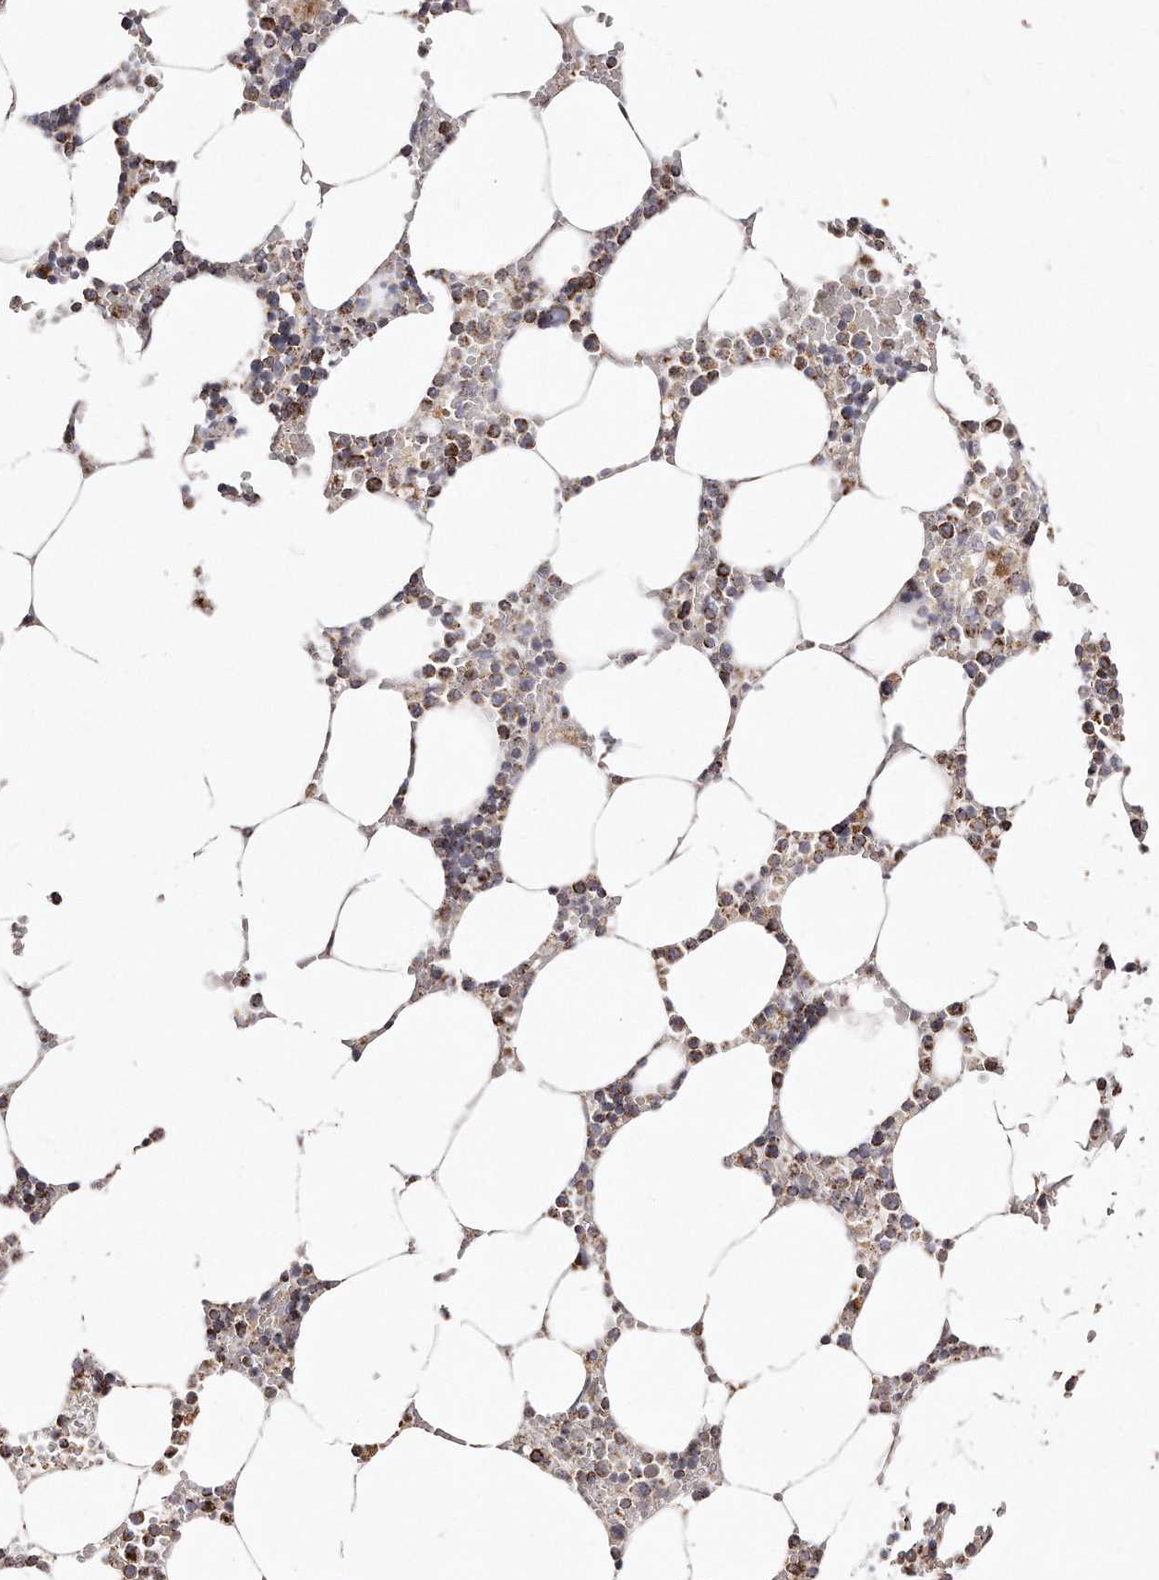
{"staining": {"intensity": "moderate", "quantity": ">75%", "location": "cytoplasmic/membranous"}, "tissue": "bone marrow", "cell_type": "Hematopoietic cells", "image_type": "normal", "snomed": [{"axis": "morphology", "description": "Normal tissue, NOS"}, {"axis": "topography", "description": "Bone marrow"}], "caption": "The histopathology image displays immunohistochemical staining of normal bone marrow. There is moderate cytoplasmic/membranous staining is appreciated in approximately >75% of hematopoietic cells.", "gene": "RTKN", "patient": {"sex": "male", "age": 70}}